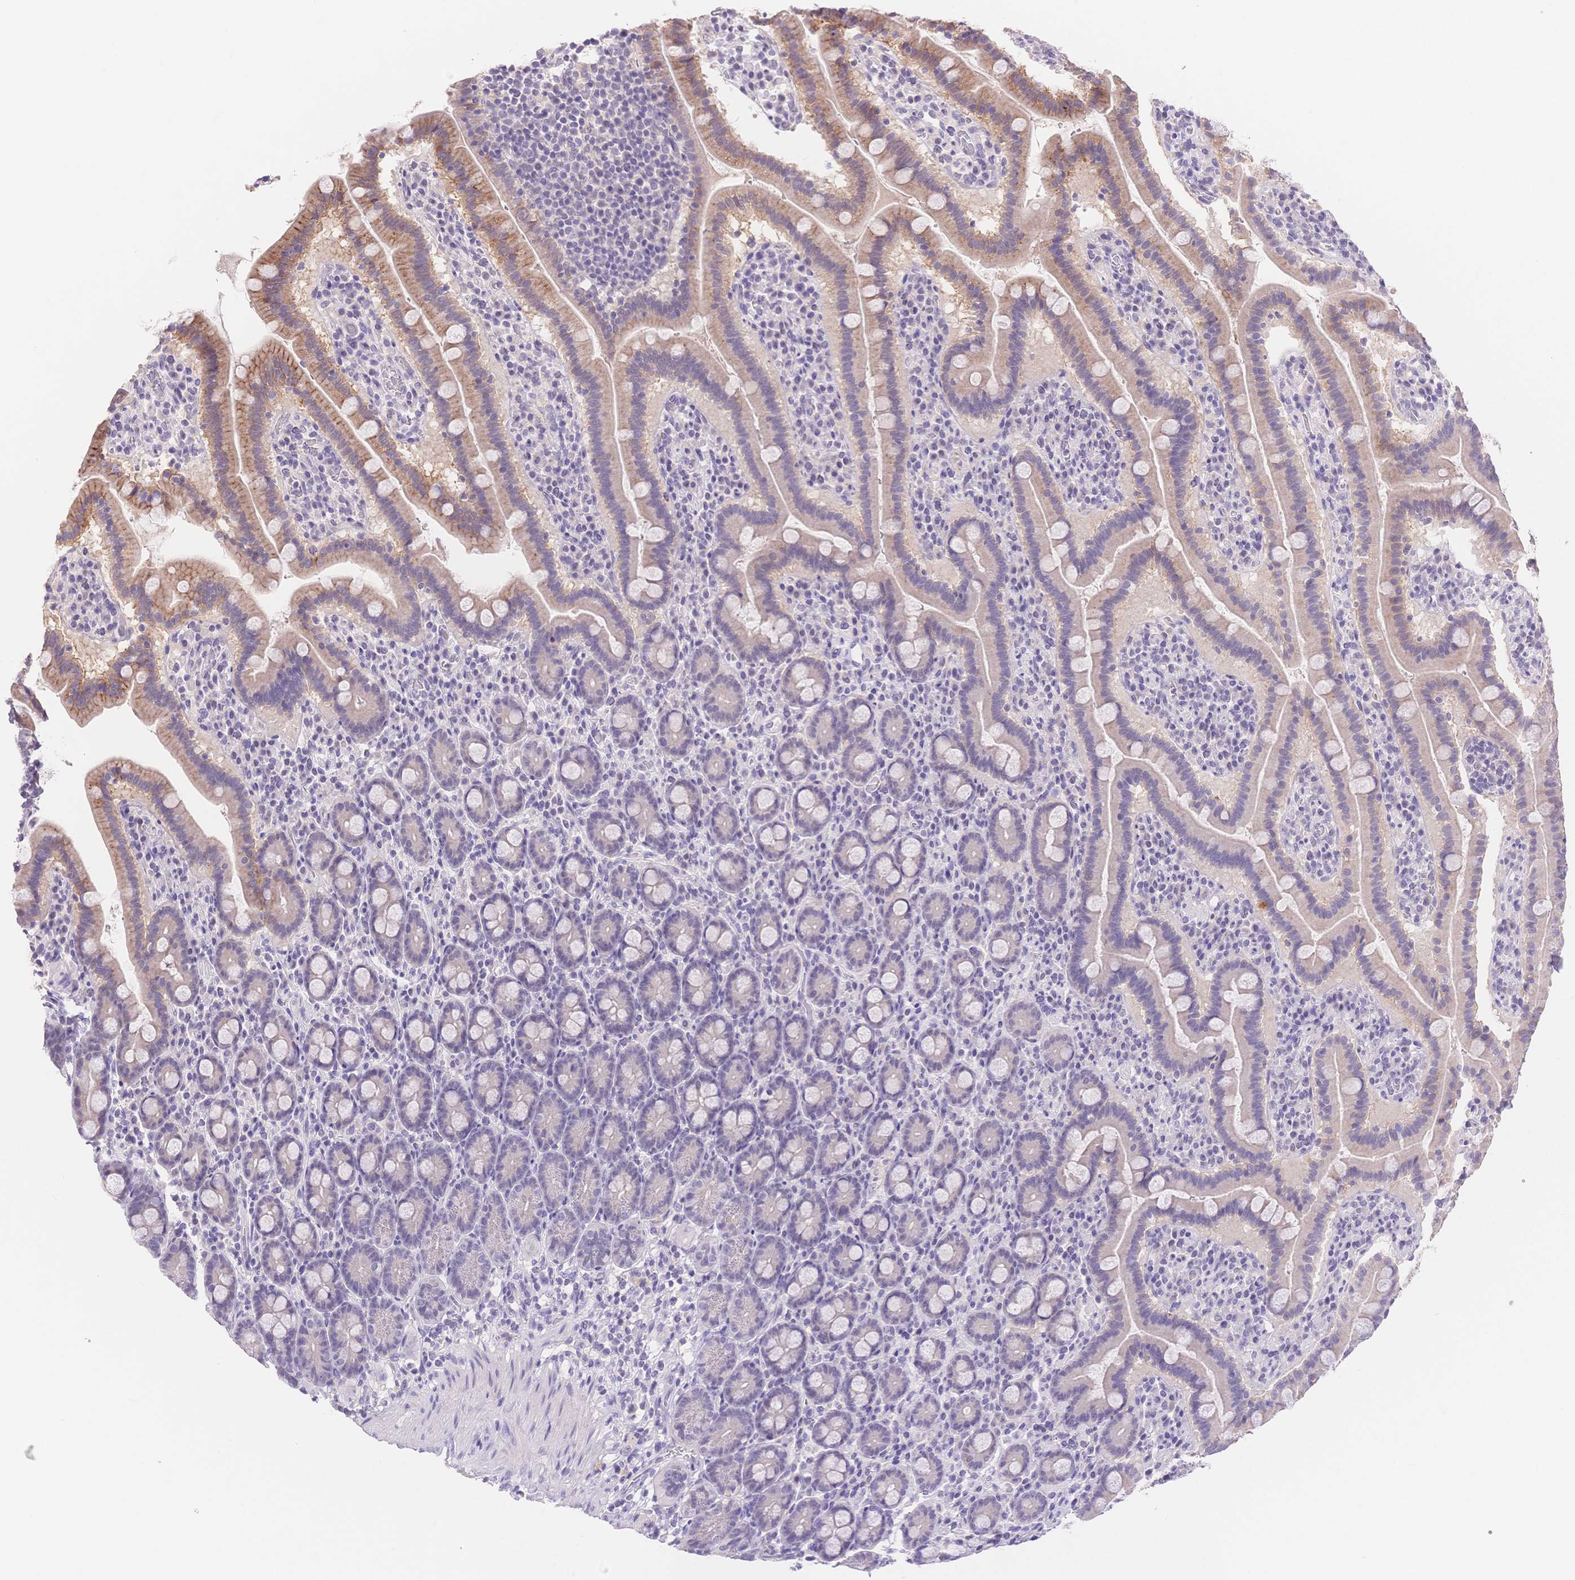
{"staining": {"intensity": "negative", "quantity": "none", "location": "none"}, "tissue": "small intestine", "cell_type": "Glandular cells", "image_type": "normal", "snomed": [{"axis": "morphology", "description": "Normal tissue, NOS"}, {"axis": "topography", "description": "Small intestine"}], "caption": "Photomicrograph shows no protein positivity in glandular cells of normal small intestine. (Immunohistochemistry, brightfield microscopy, high magnification).", "gene": "MYOM1", "patient": {"sex": "male", "age": 26}}